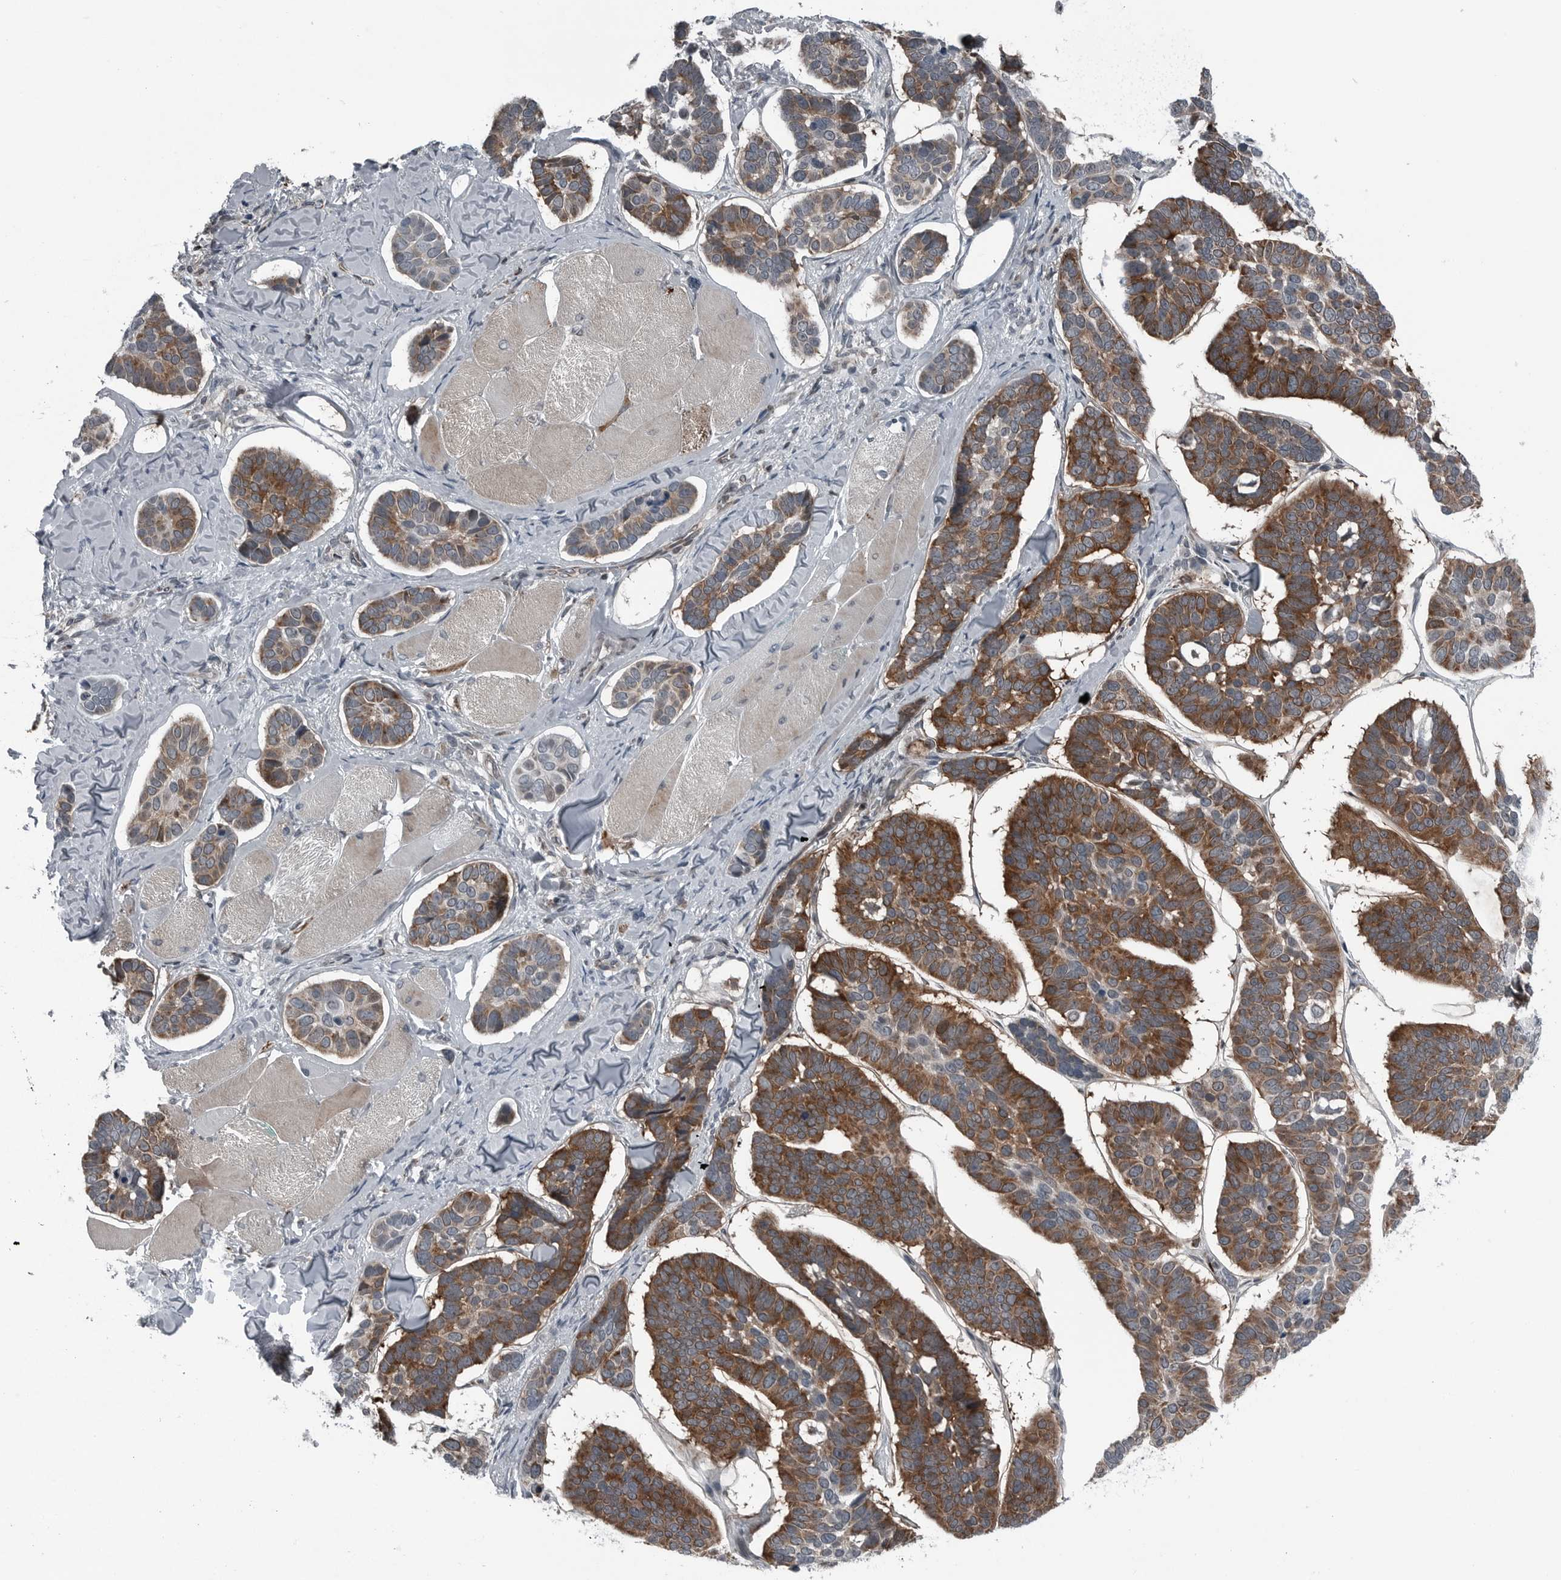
{"staining": {"intensity": "strong", "quantity": ">75%", "location": "cytoplasmic/membranous"}, "tissue": "skin cancer", "cell_type": "Tumor cells", "image_type": "cancer", "snomed": [{"axis": "morphology", "description": "Basal cell carcinoma"}, {"axis": "topography", "description": "Skin"}], "caption": "High-power microscopy captured an immunohistochemistry (IHC) image of skin cancer (basal cell carcinoma), revealing strong cytoplasmic/membranous positivity in about >75% of tumor cells.", "gene": "GAK", "patient": {"sex": "male", "age": 62}}